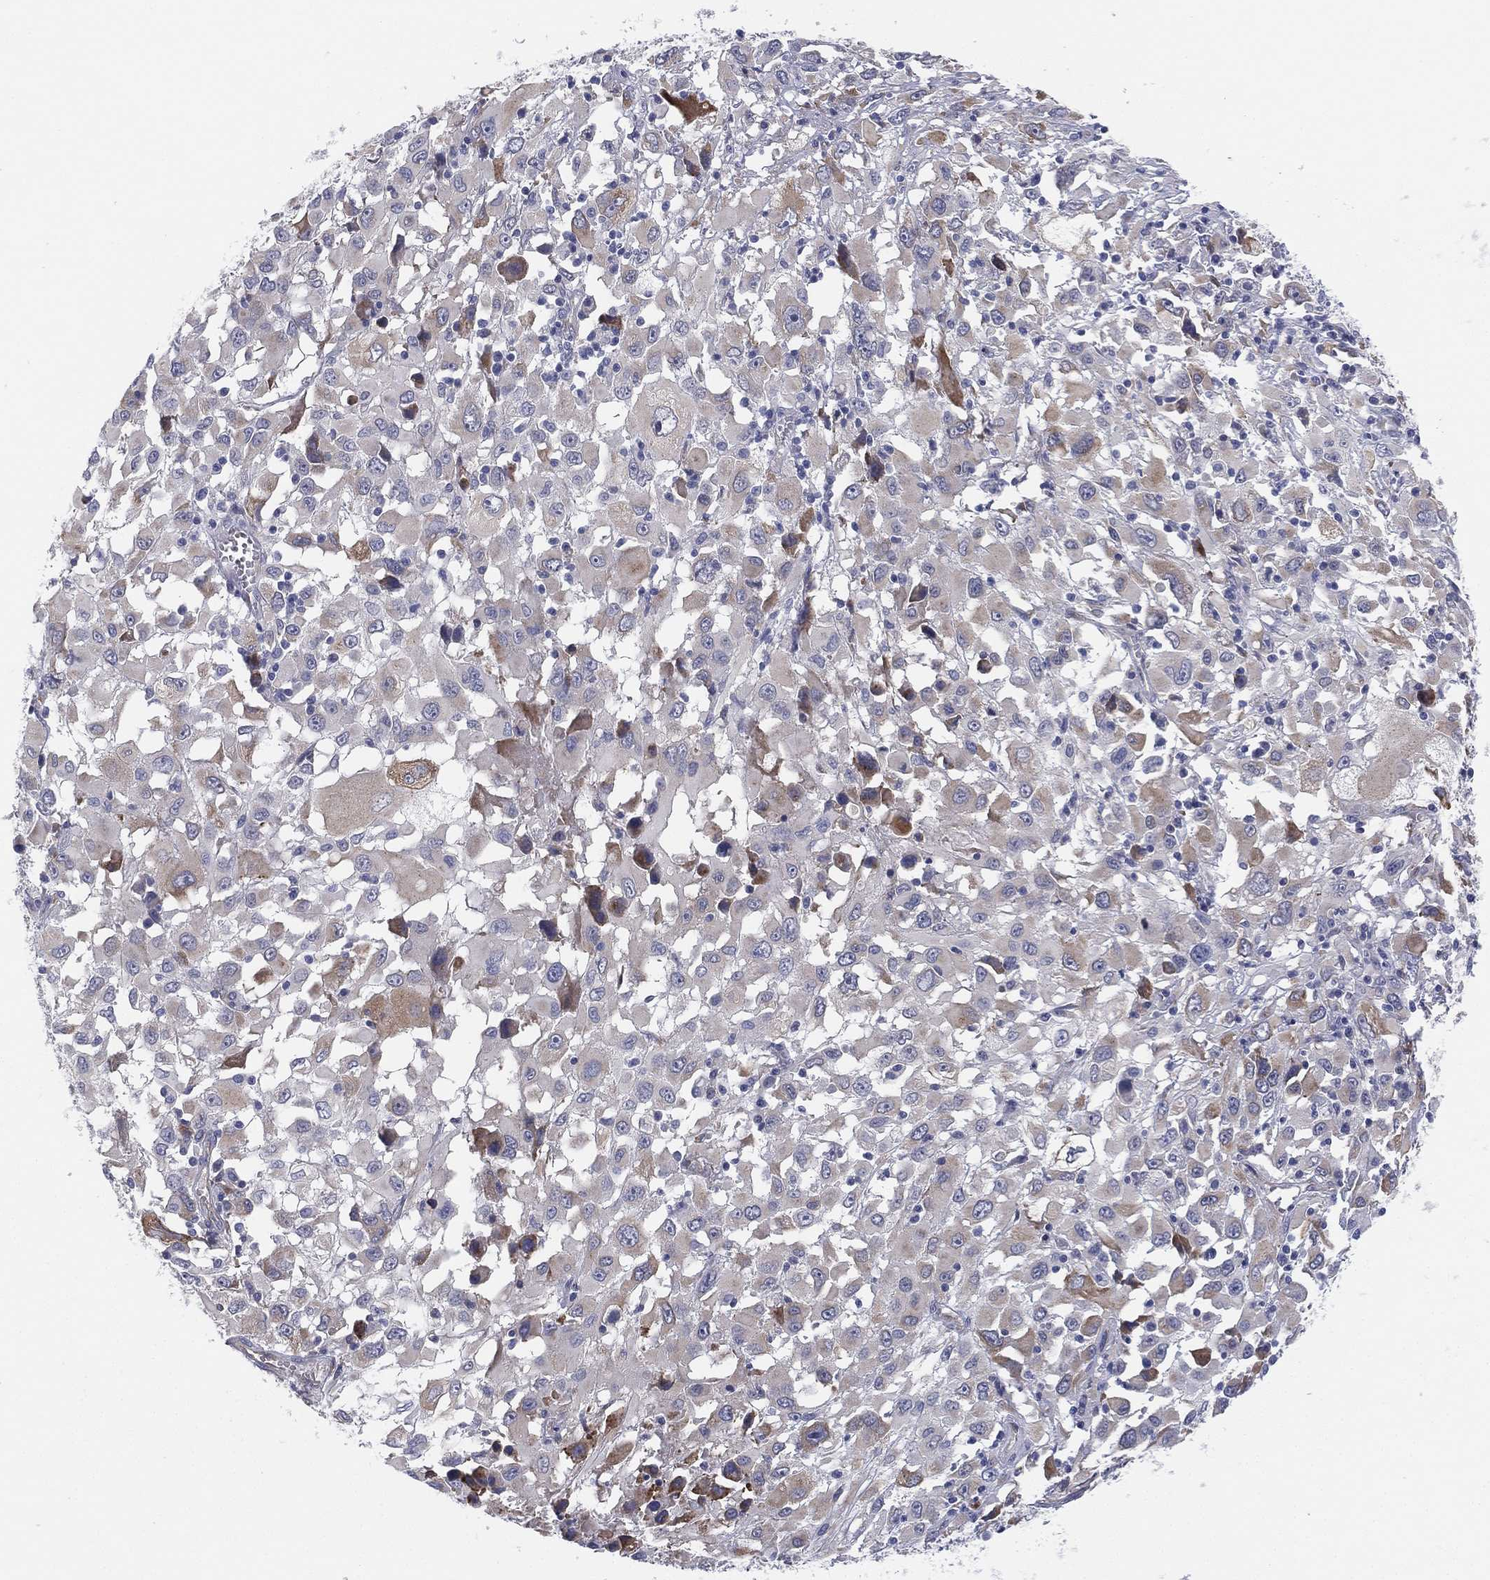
{"staining": {"intensity": "moderate", "quantity": "<25%", "location": "cytoplasmic/membranous"}, "tissue": "melanoma", "cell_type": "Tumor cells", "image_type": "cancer", "snomed": [{"axis": "morphology", "description": "Malignant melanoma, Metastatic site"}, {"axis": "topography", "description": "Soft tissue"}], "caption": "The immunohistochemical stain shows moderate cytoplasmic/membranous positivity in tumor cells of malignant melanoma (metastatic site) tissue. The staining was performed using DAB (3,3'-diaminobenzidine), with brown indicating positive protein expression. Nuclei are stained blue with hematoxylin.", "gene": "MLF1", "patient": {"sex": "male", "age": 50}}